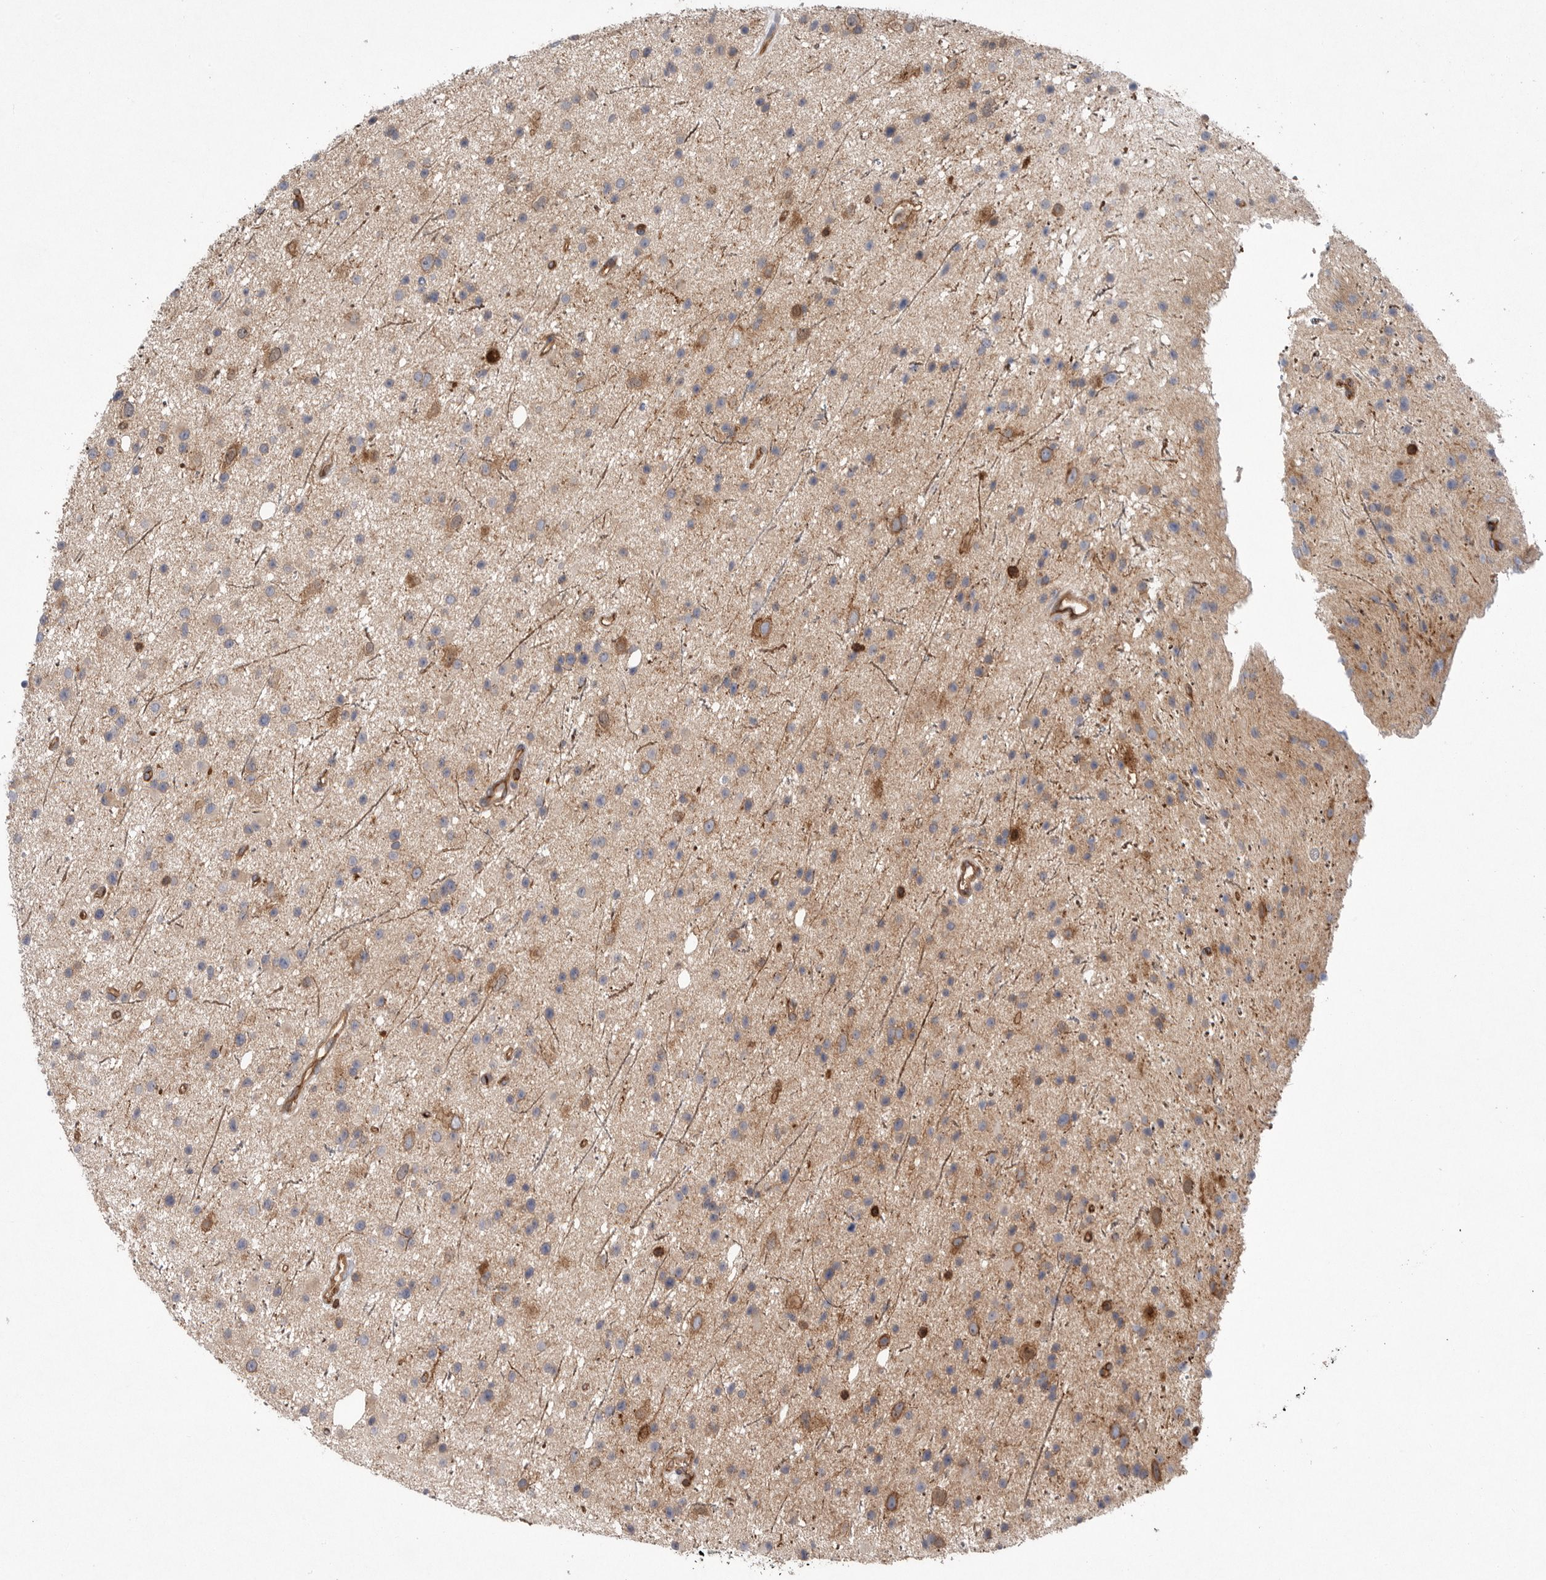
{"staining": {"intensity": "weak", "quantity": "25%-75%", "location": "cytoplasmic/membranous"}, "tissue": "glioma", "cell_type": "Tumor cells", "image_type": "cancer", "snomed": [{"axis": "morphology", "description": "Glioma, malignant, Low grade"}, {"axis": "topography", "description": "Cerebral cortex"}], "caption": "Protein expression analysis of low-grade glioma (malignant) exhibits weak cytoplasmic/membranous expression in about 25%-75% of tumor cells.", "gene": "PRKCH", "patient": {"sex": "female", "age": 39}}